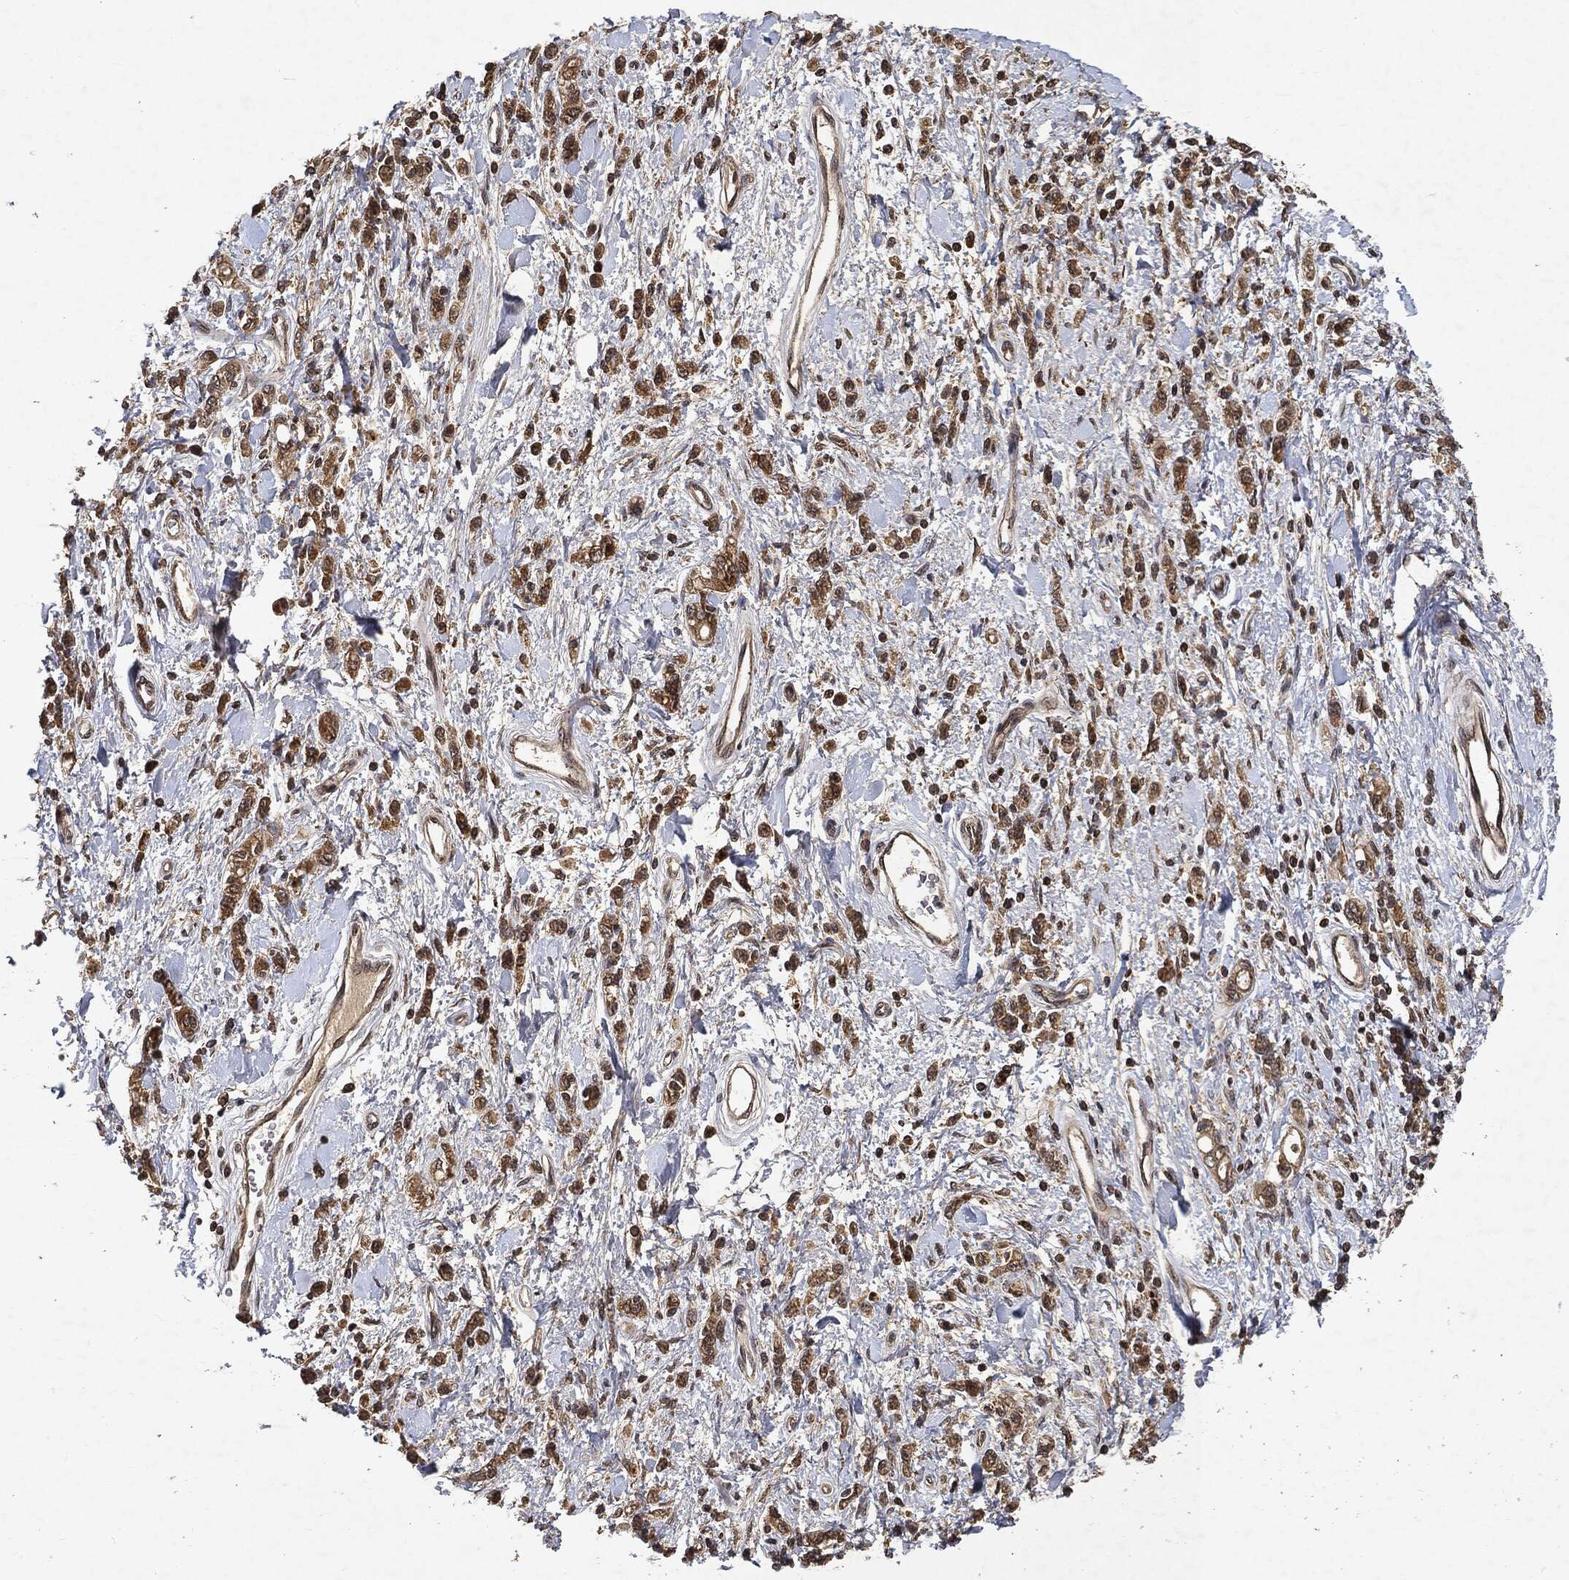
{"staining": {"intensity": "moderate", "quantity": ">75%", "location": "cytoplasmic/membranous"}, "tissue": "stomach cancer", "cell_type": "Tumor cells", "image_type": "cancer", "snomed": [{"axis": "morphology", "description": "Adenocarcinoma, NOS"}, {"axis": "topography", "description": "Stomach"}], "caption": "An image of human stomach cancer (adenocarcinoma) stained for a protein demonstrates moderate cytoplasmic/membranous brown staining in tumor cells.", "gene": "ZNF226", "patient": {"sex": "male", "age": 77}}